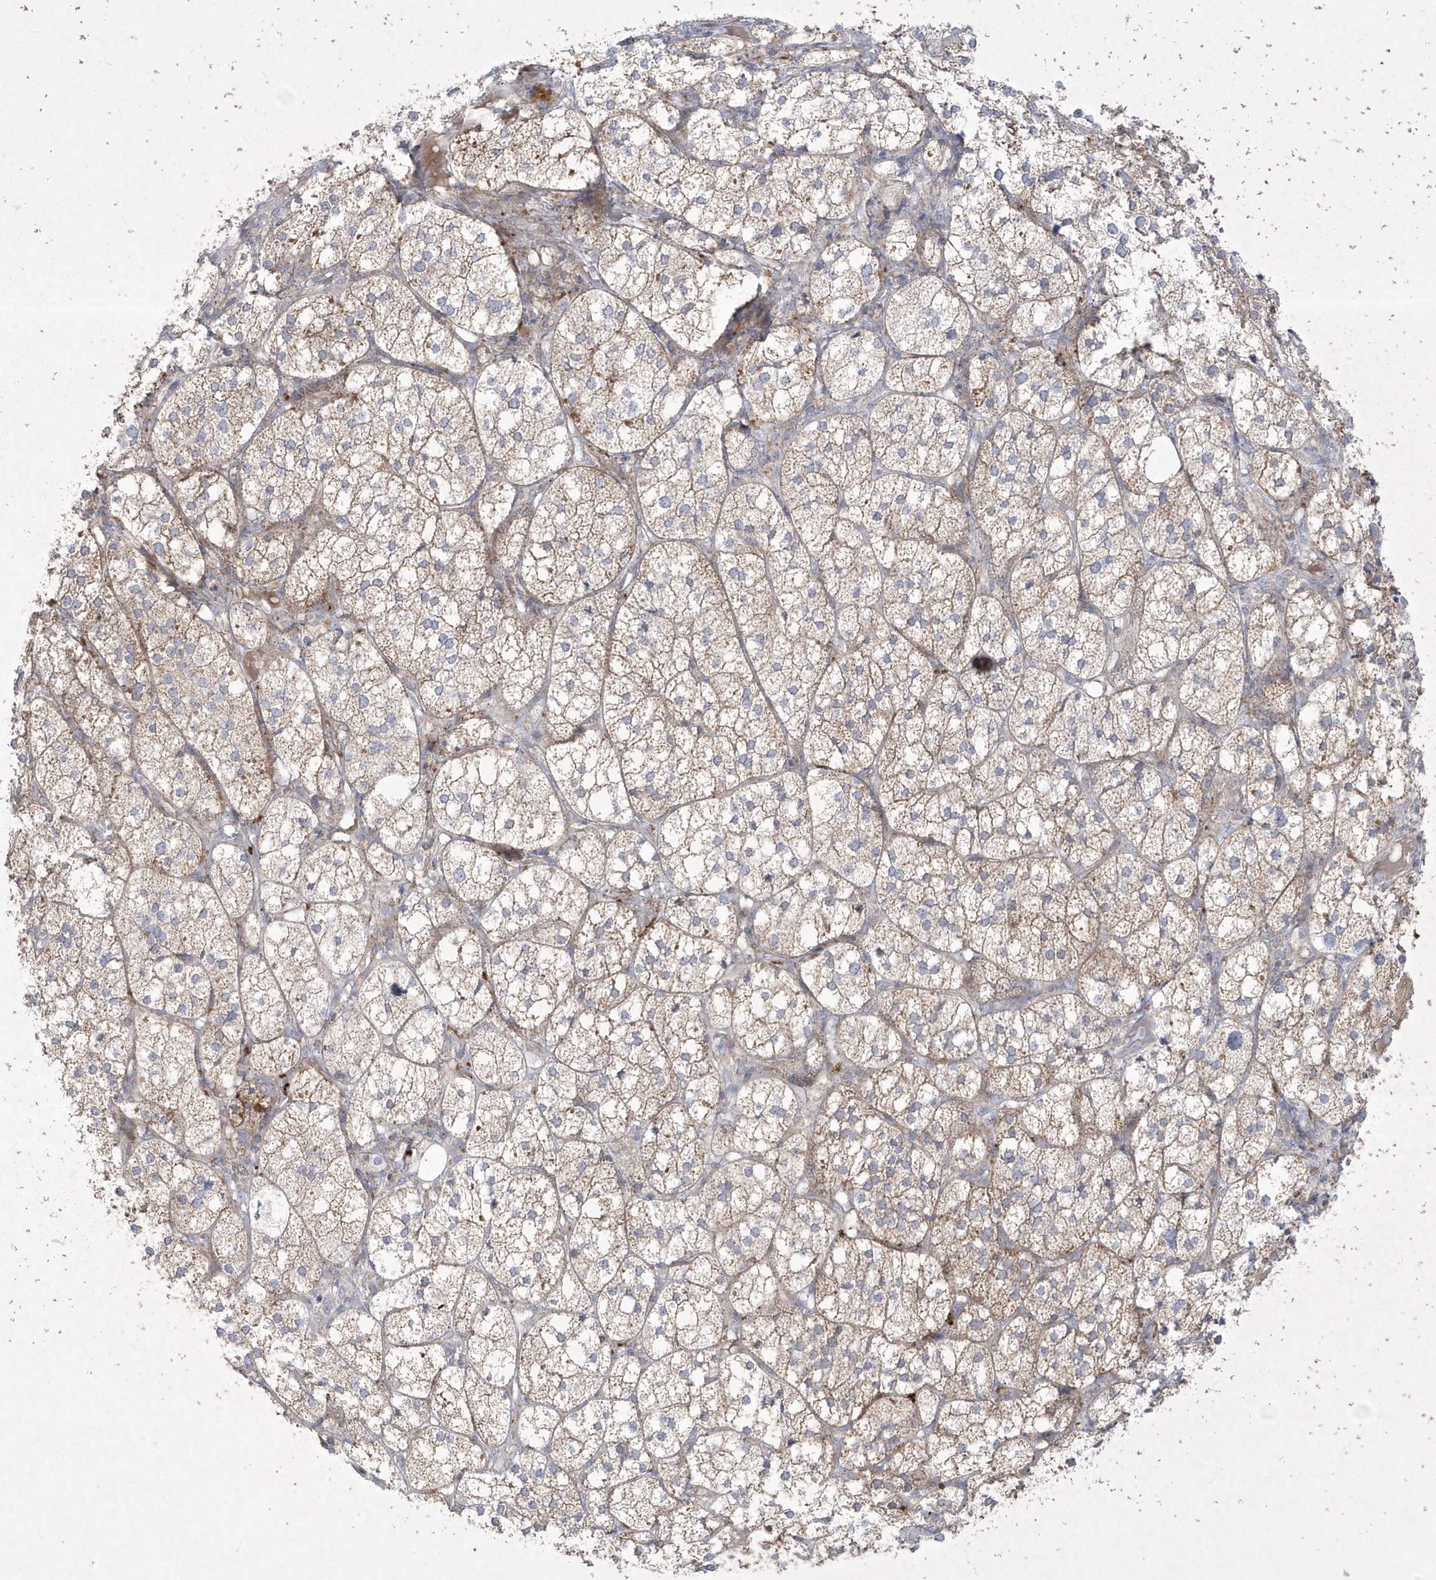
{"staining": {"intensity": "moderate", "quantity": "25%-75%", "location": "cytoplasmic/membranous"}, "tissue": "adrenal gland", "cell_type": "Glandular cells", "image_type": "normal", "snomed": [{"axis": "morphology", "description": "Normal tissue, NOS"}, {"axis": "topography", "description": "Adrenal gland"}], "caption": "IHC staining of benign adrenal gland, which demonstrates medium levels of moderate cytoplasmic/membranous expression in approximately 25%-75% of glandular cells indicating moderate cytoplasmic/membranous protein staining. The staining was performed using DAB (brown) for protein detection and nuclei were counterstained in hematoxylin (blue).", "gene": "ADAMTSL3", "patient": {"sex": "female", "age": 61}}